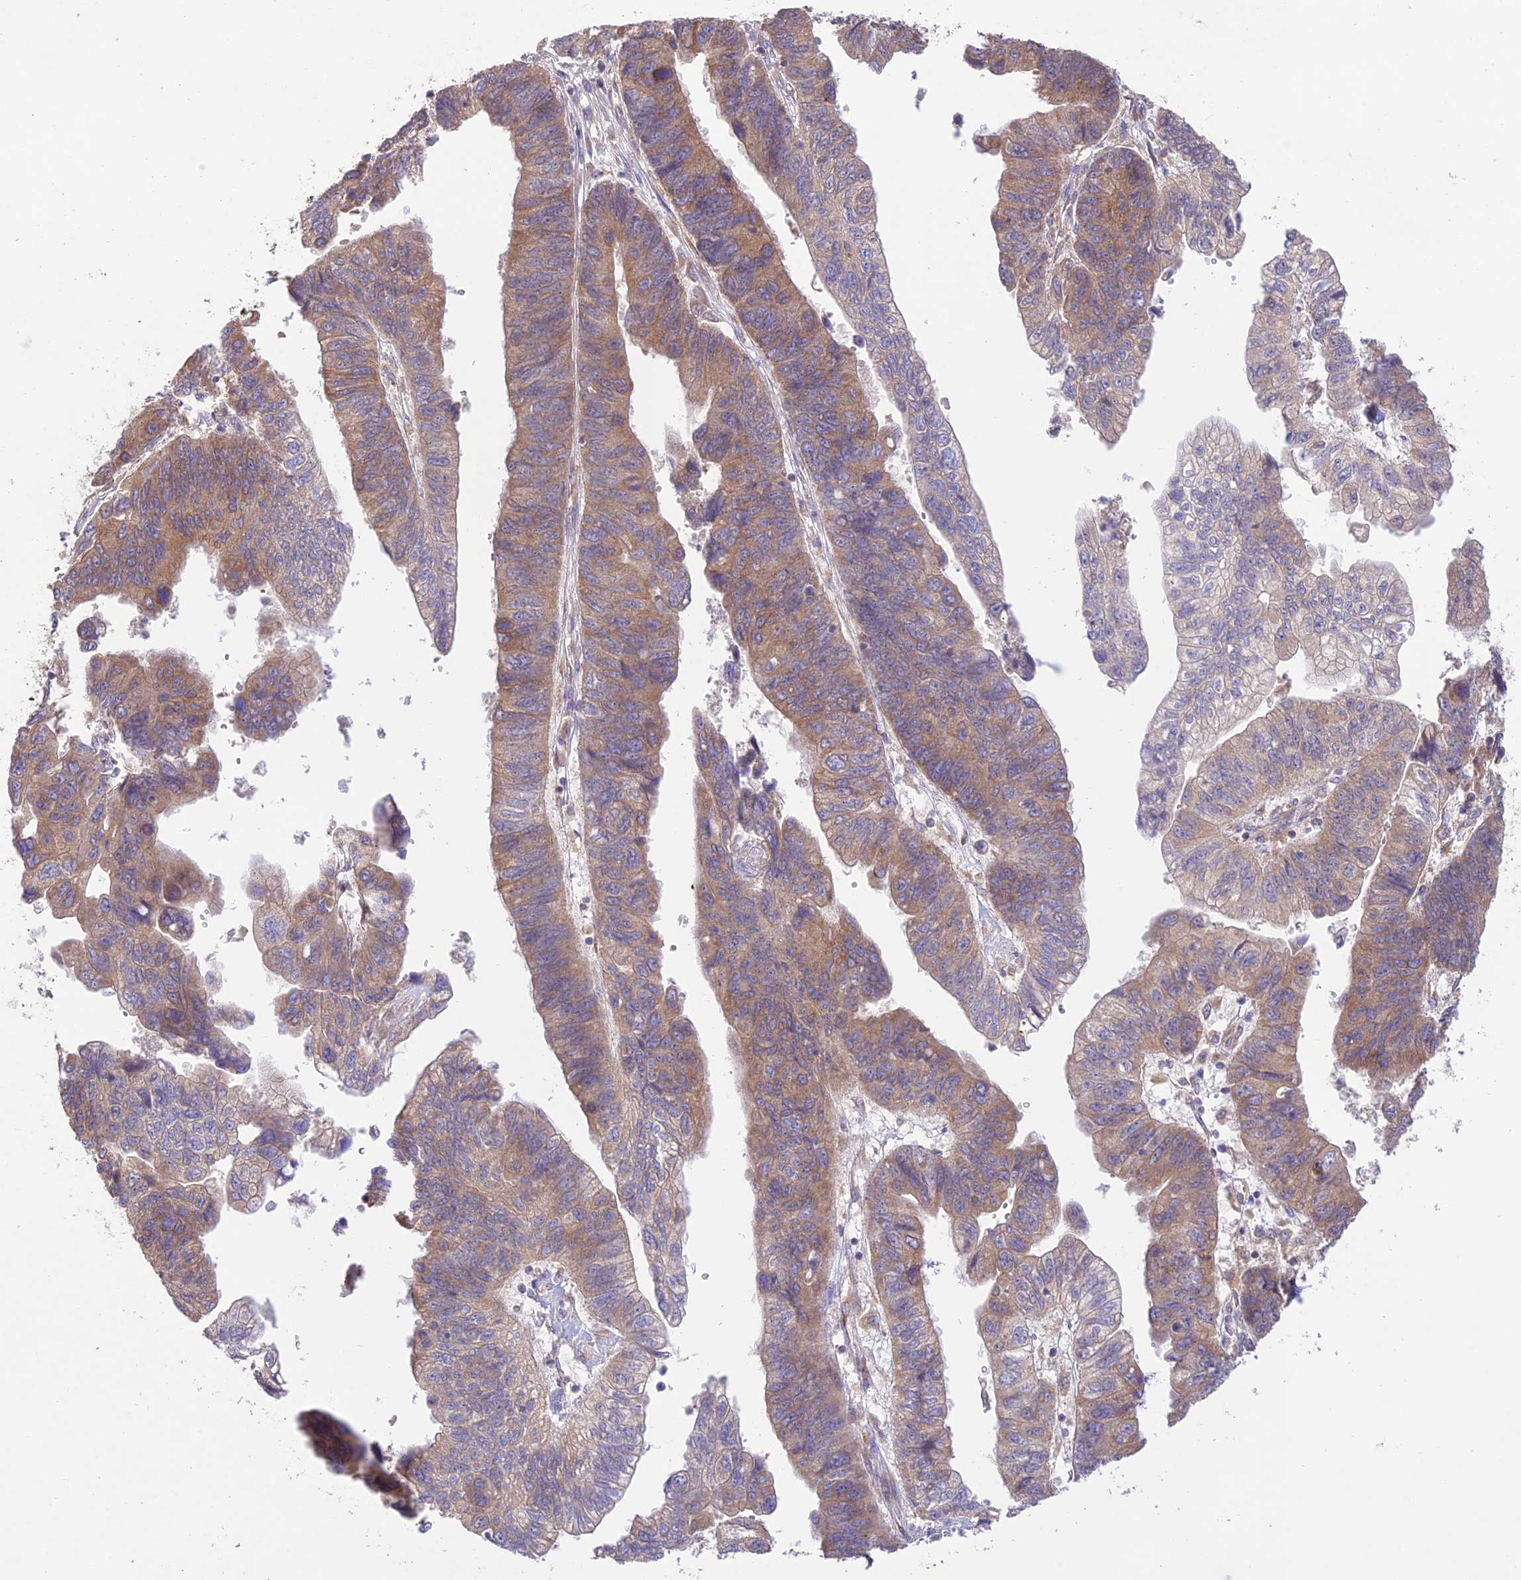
{"staining": {"intensity": "moderate", "quantity": ">75%", "location": "cytoplasmic/membranous"}, "tissue": "stomach cancer", "cell_type": "Tumor cells", "image_type": "cancer", "snomed": [{"axis": "morphology", "description": "Adenocarcinoma, NOS"}, {"axis": "topography", "description": "Stomach"}], "caption": "Stomach adenocarcinoma stained with DAB (3,3'-diaminobenzidine) IHC shows medium levels of moderate cytoplasmic/membranous expression in about >75% of tumor cells.", "gene": "TMEM259", "patient": {"sex": "male", "age": 59}}